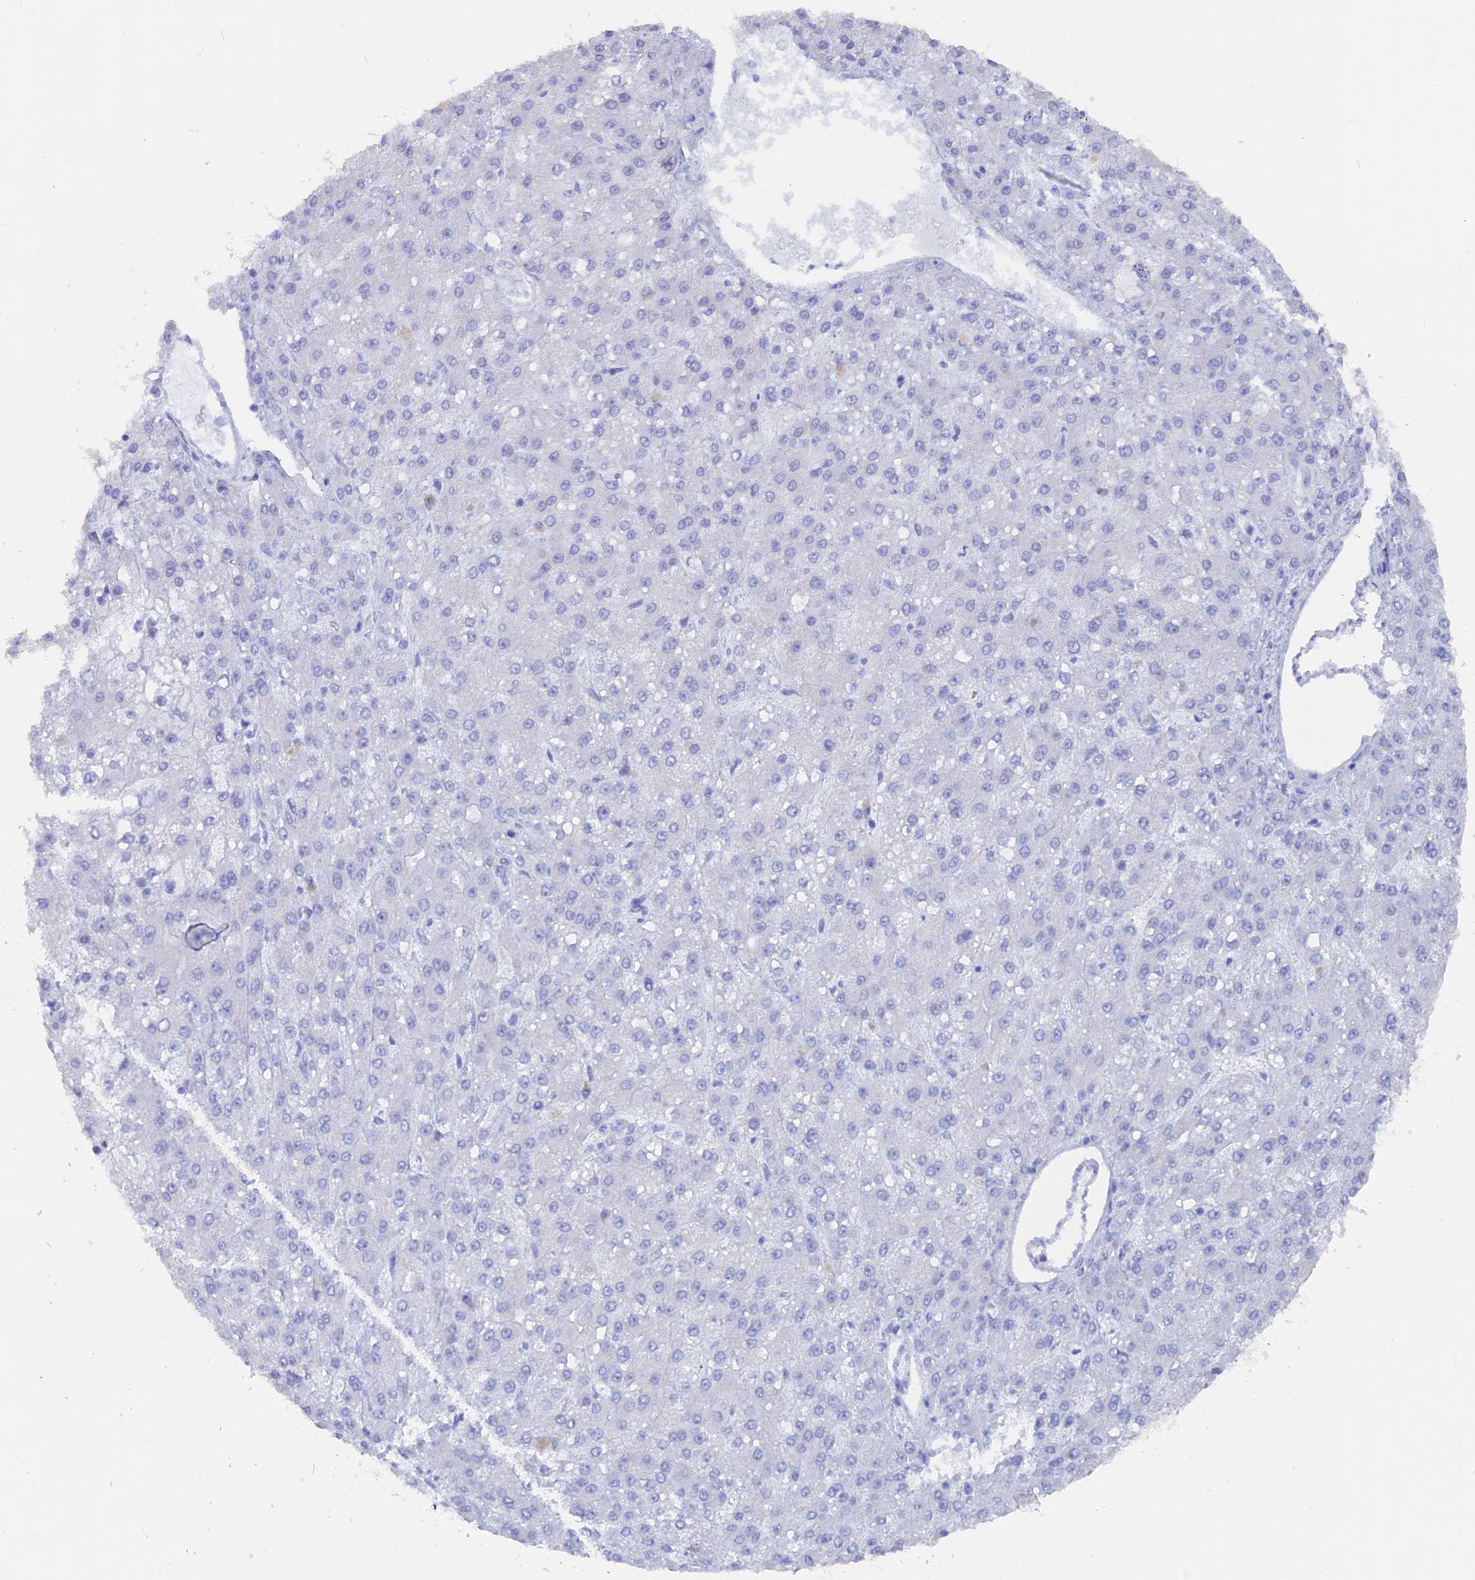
{"staining": {"intensity": "negative", "quantity": "none", "location": "none"}, "tissue": "liver cancer", "cell_type": "Tumor cells", "image_type": "cancer", "snomed": [{"axis": "morphology", "description": "Carcinoma, Hepatocellular, NOS"}, {"axis": "topography", "description": "Liver"}], "caption": "Immunohistochemistry of liver cancer displays no staining in tumor cells.", "gene": "DACT3", "patient": {"sex": "male", "age": 67}}